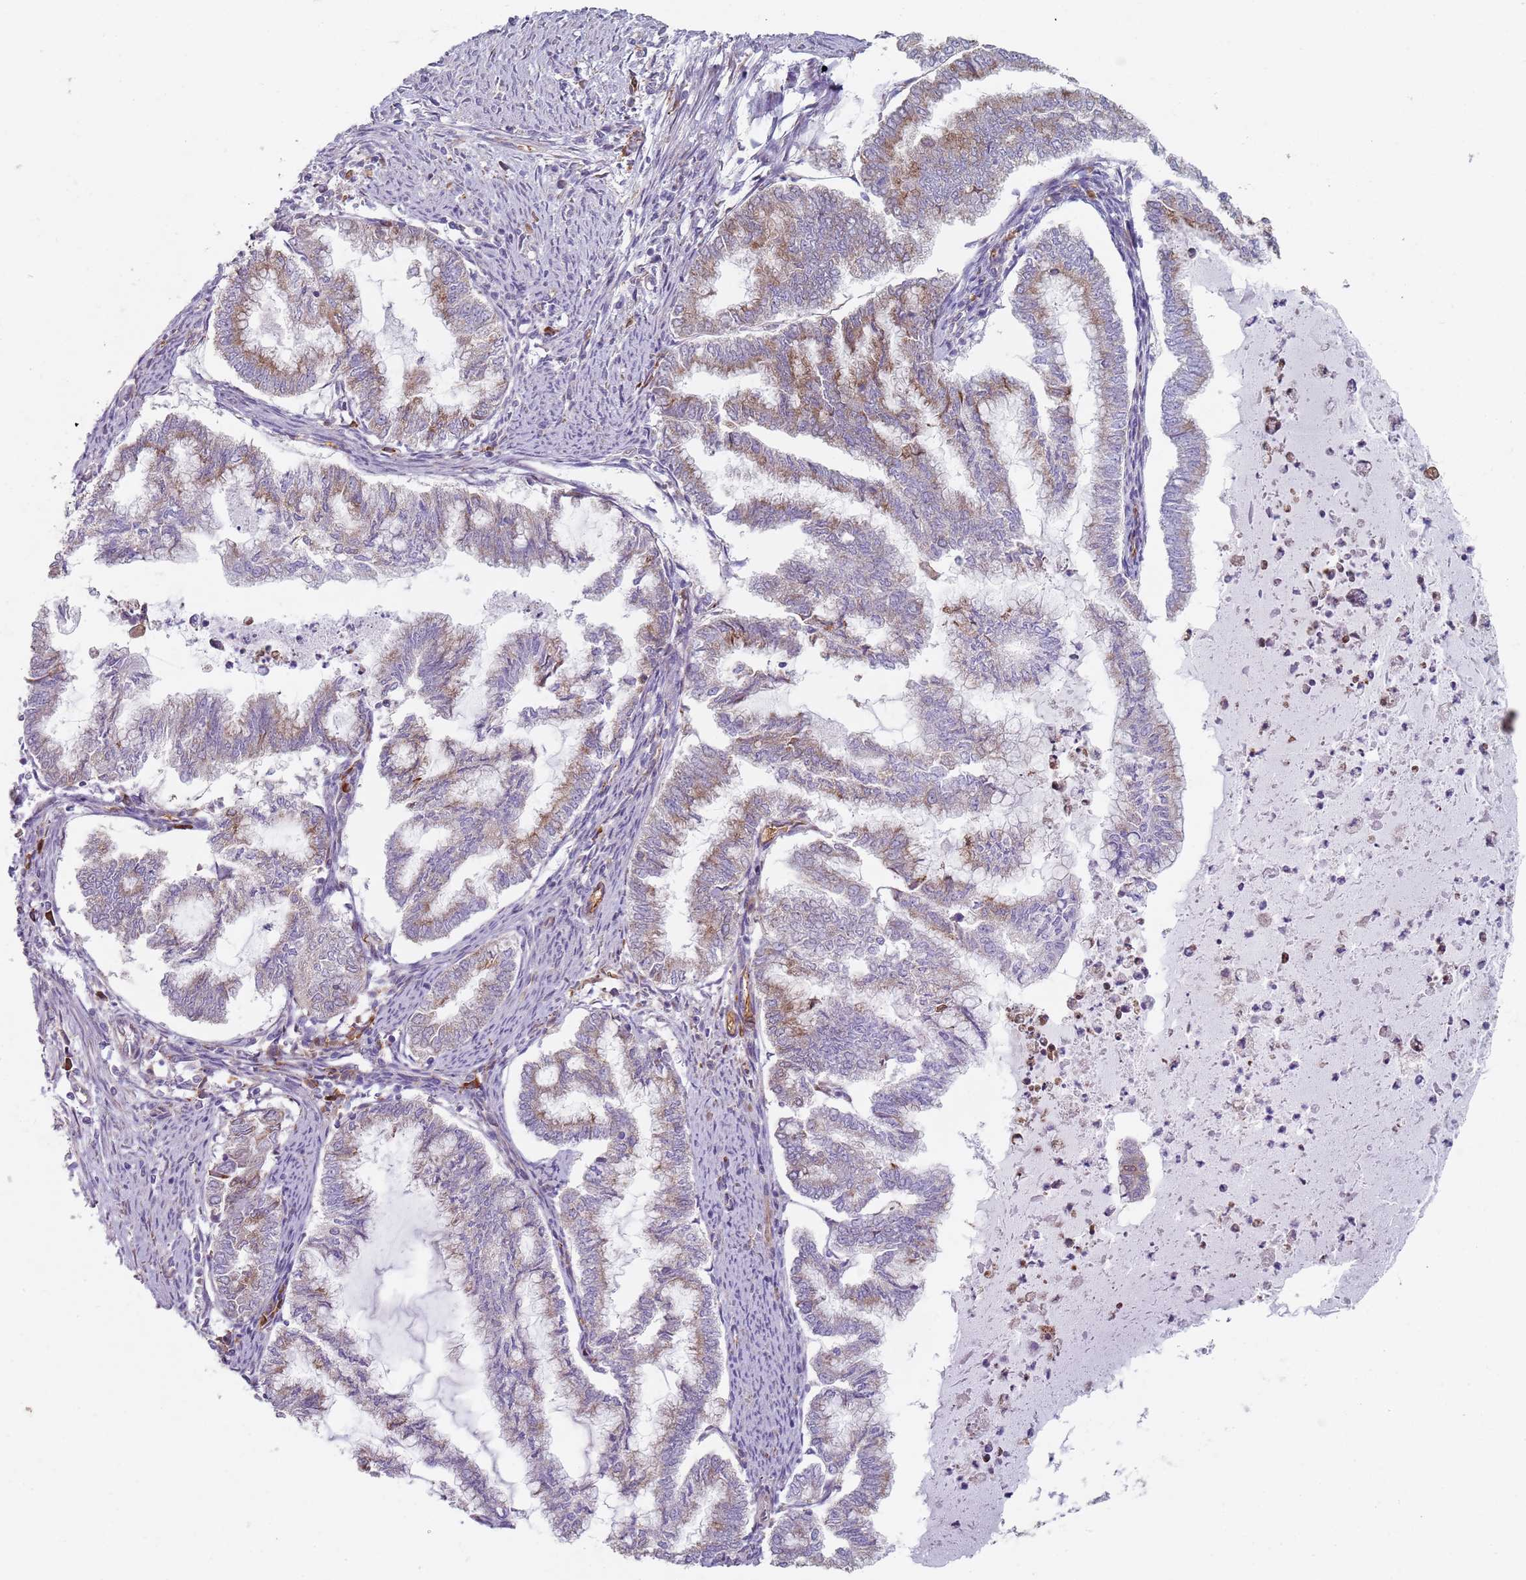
{"staining": {"intensity": "moderate", "quantity": "<25%", "location": "cytoplasmic/membranous"}, "tissue": "endometrial cancer", "cell_type": "Tumor cells", "image_type": "cancer", "snomed": [{"axis": "morphology", "description": "Adenocarcinoma, NOS"}, {"axis": "topography", "description": "Endometrium"}], "caption": "An IHC histopathology image of tumor tissue is shown. Protein staining in brown shows moderate cytoplasmic/membranous positivity in endometrial cancer (adenocarcinoma) within tumor cells.", "gene": "SPATA2", "patient": {"sex": "female", "age": 79}}